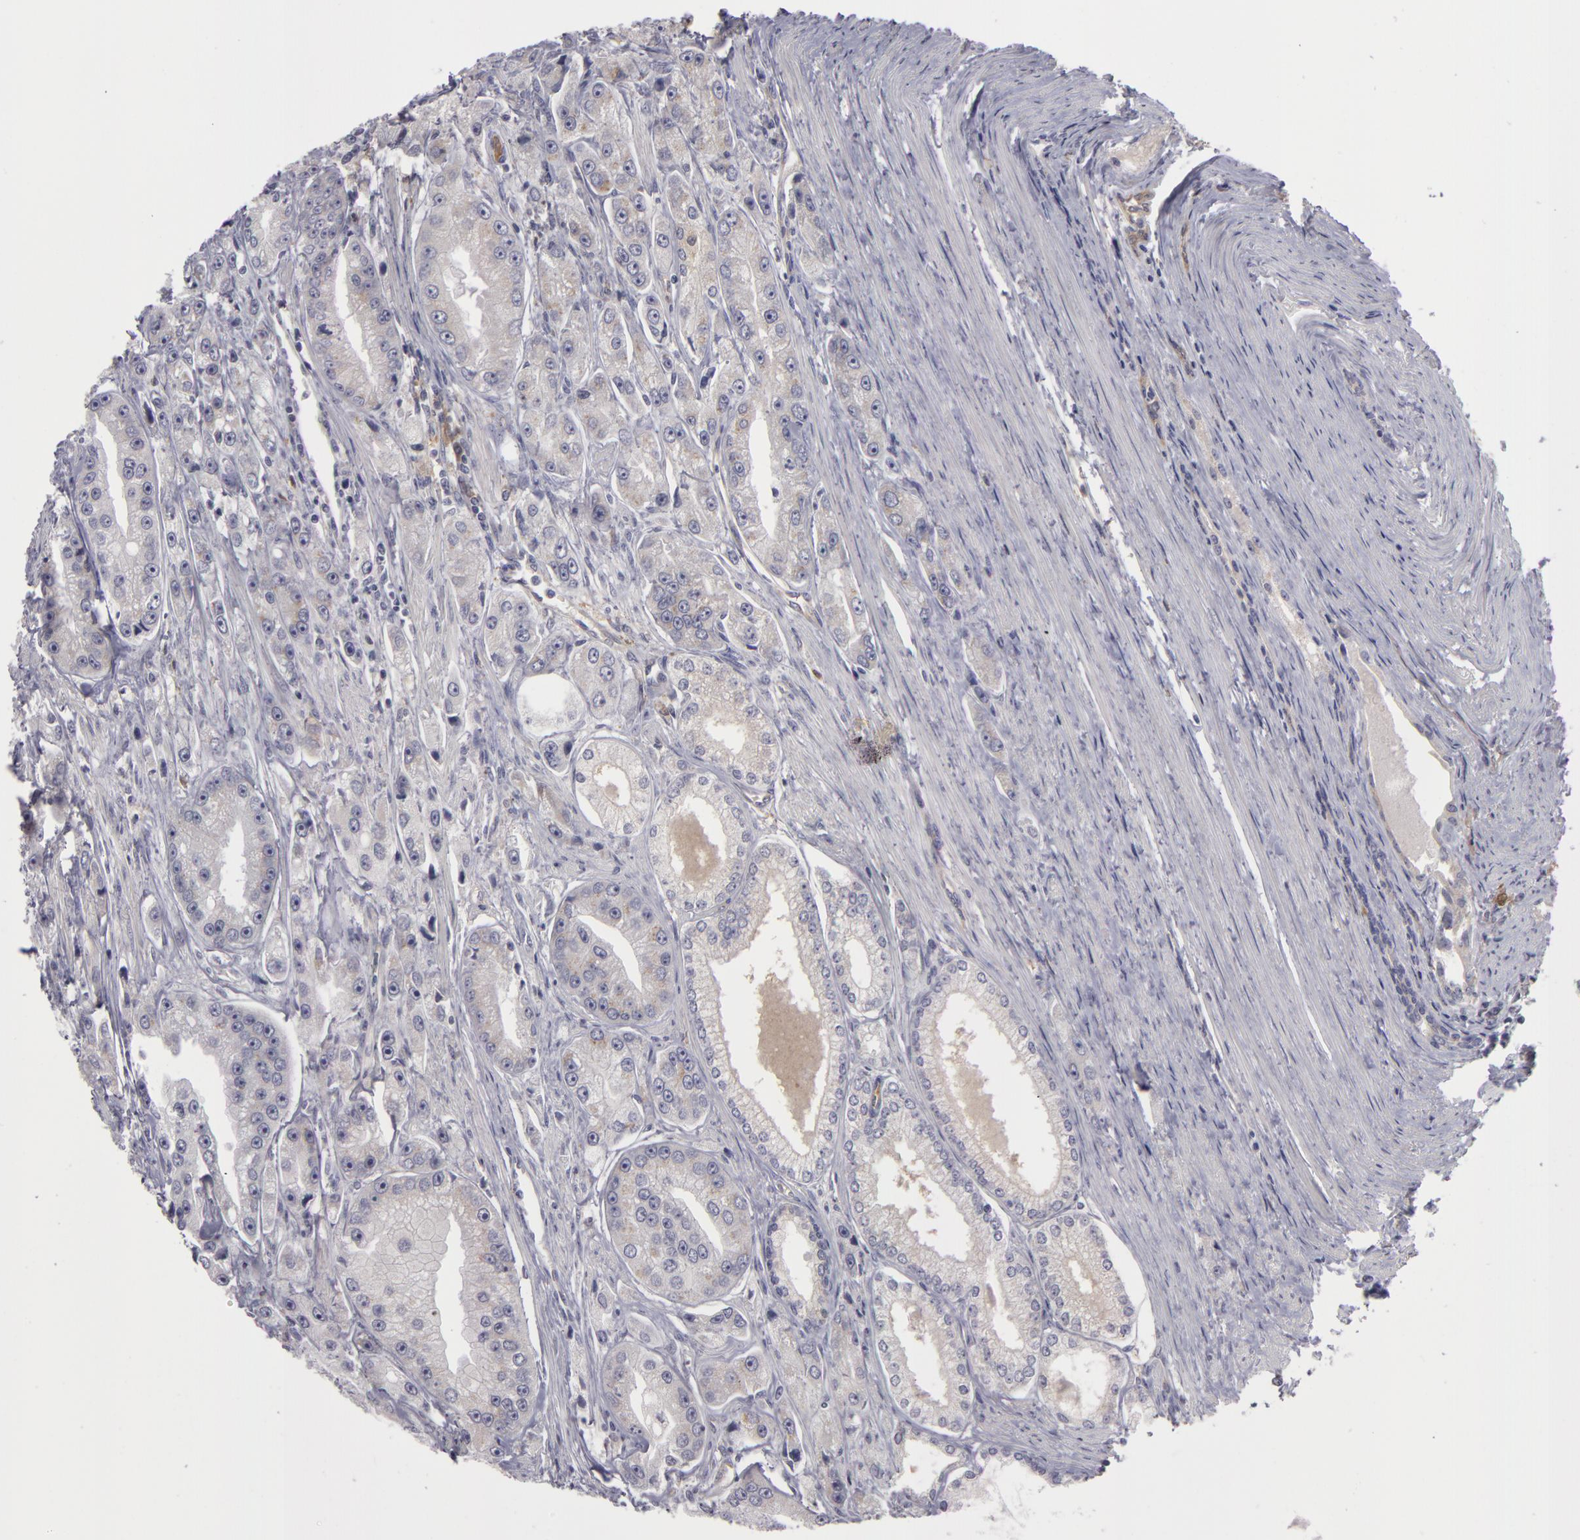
{"staining": {"intensity": "negative", "quantity": "none", "location": "none"}, "tissue": "prostate cancer", "cell_type": "Tumor cells", "image_type": "cancer", "snomed": [{"axis": "morphology", "description": "Adenocarcinoma, Medium grade"}, {"axis": "topography", "description": "Prostate"}], "caption": "The histopathology image displays no significant positivity in tumor cells of prostate cancer.", "gene": "ZNF229", "patient": {"sex": "male", "age": 72}}